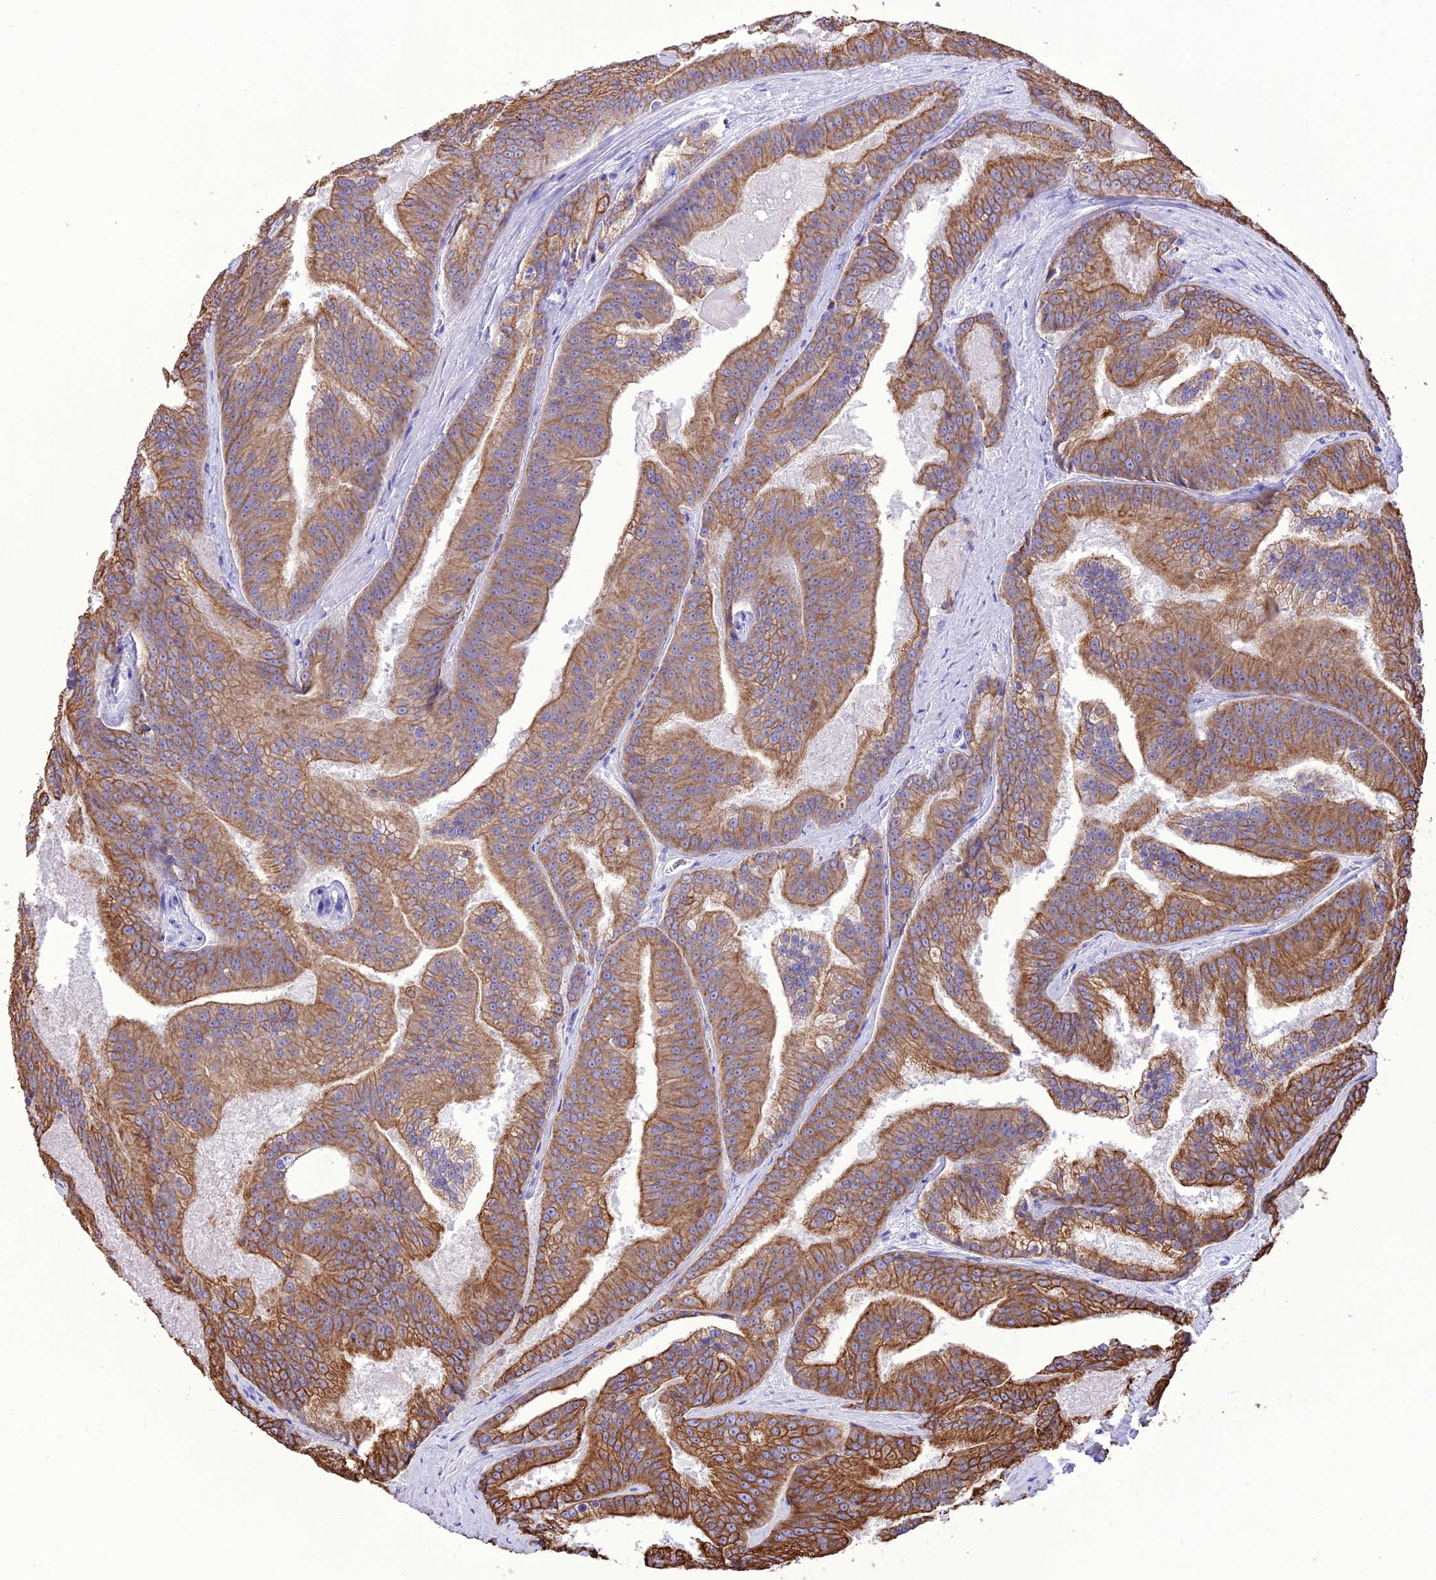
{"staining": {"intensity": "strong", "quantity": ">75%", "location": "cytoplasmic/membranous"}, "tissue": "prostate cancer", "cell_type": "Tumor cells", "image_type": "cancer", "snomed": [{"axis": "morphology", "description": "Adenocarcinoma, High grade"}, {"axis": "topography", "description": "Prostate"}], "caption": "DAB immunohistochemical staining of prostate high-grade adenocarcinoma shows strong cytoplasmic/membranous protein expression in approximately >75% of tumor cells.", "gene": "VPS52", "patient": {"sex": "male", "age": 61}}